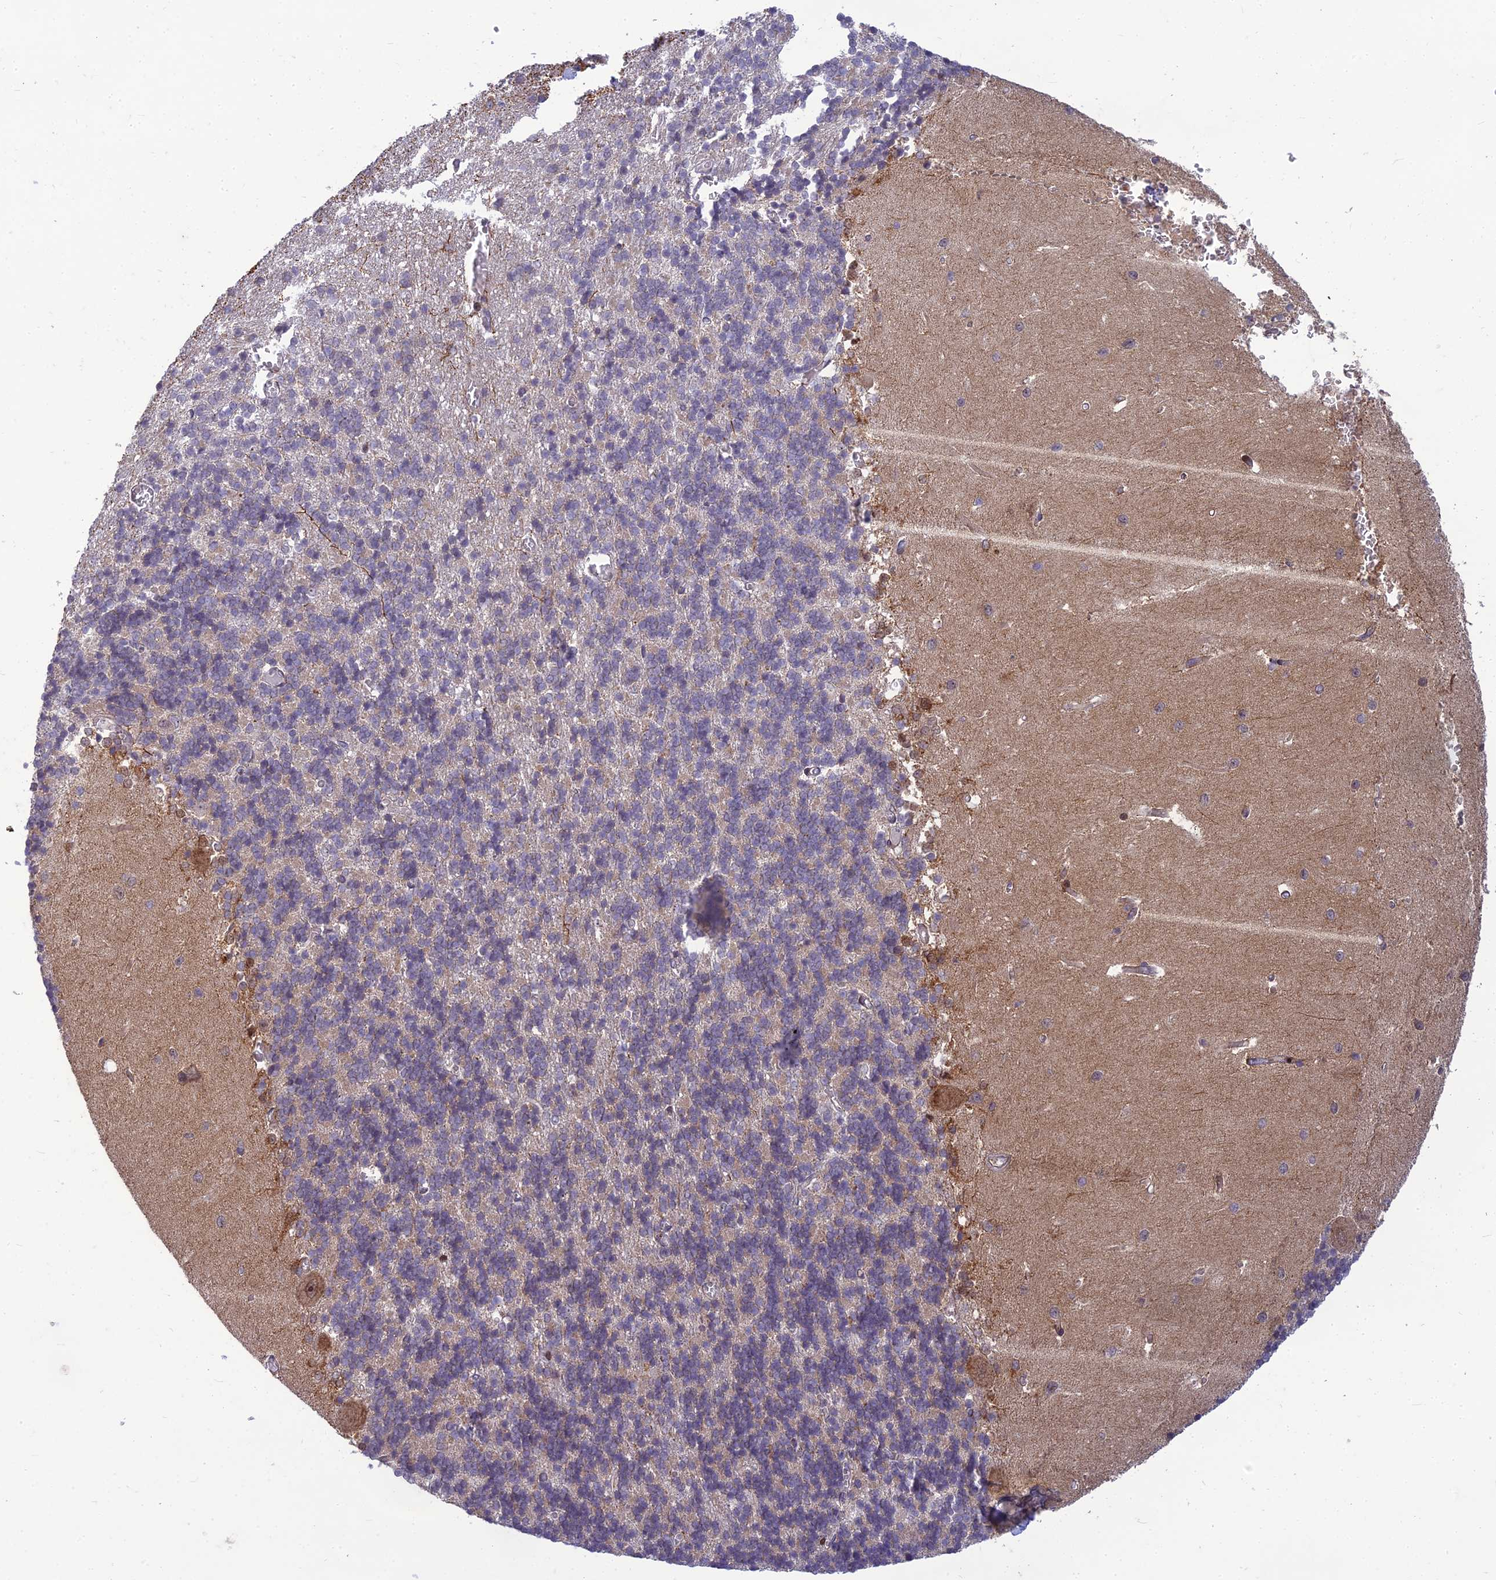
{"staining": {"intensity": "negative", "quantity": "none", "location": "none"}, "tissue": "cerebellum", "cell_type": "Cells in granular layer", "image_type": "normal", "snomed": [{"axis": "morphology", "description": "Normal tissue, NOS"}, {"axis": "topography", "description": "Cerebellum"}], "caption": "DAB immunohistochemical staining of unremarkable cerebellum reveals no significant staining in cells in granular layer.", "gene": "DTX2", "patient": {"sex": "male", "age": 37}}